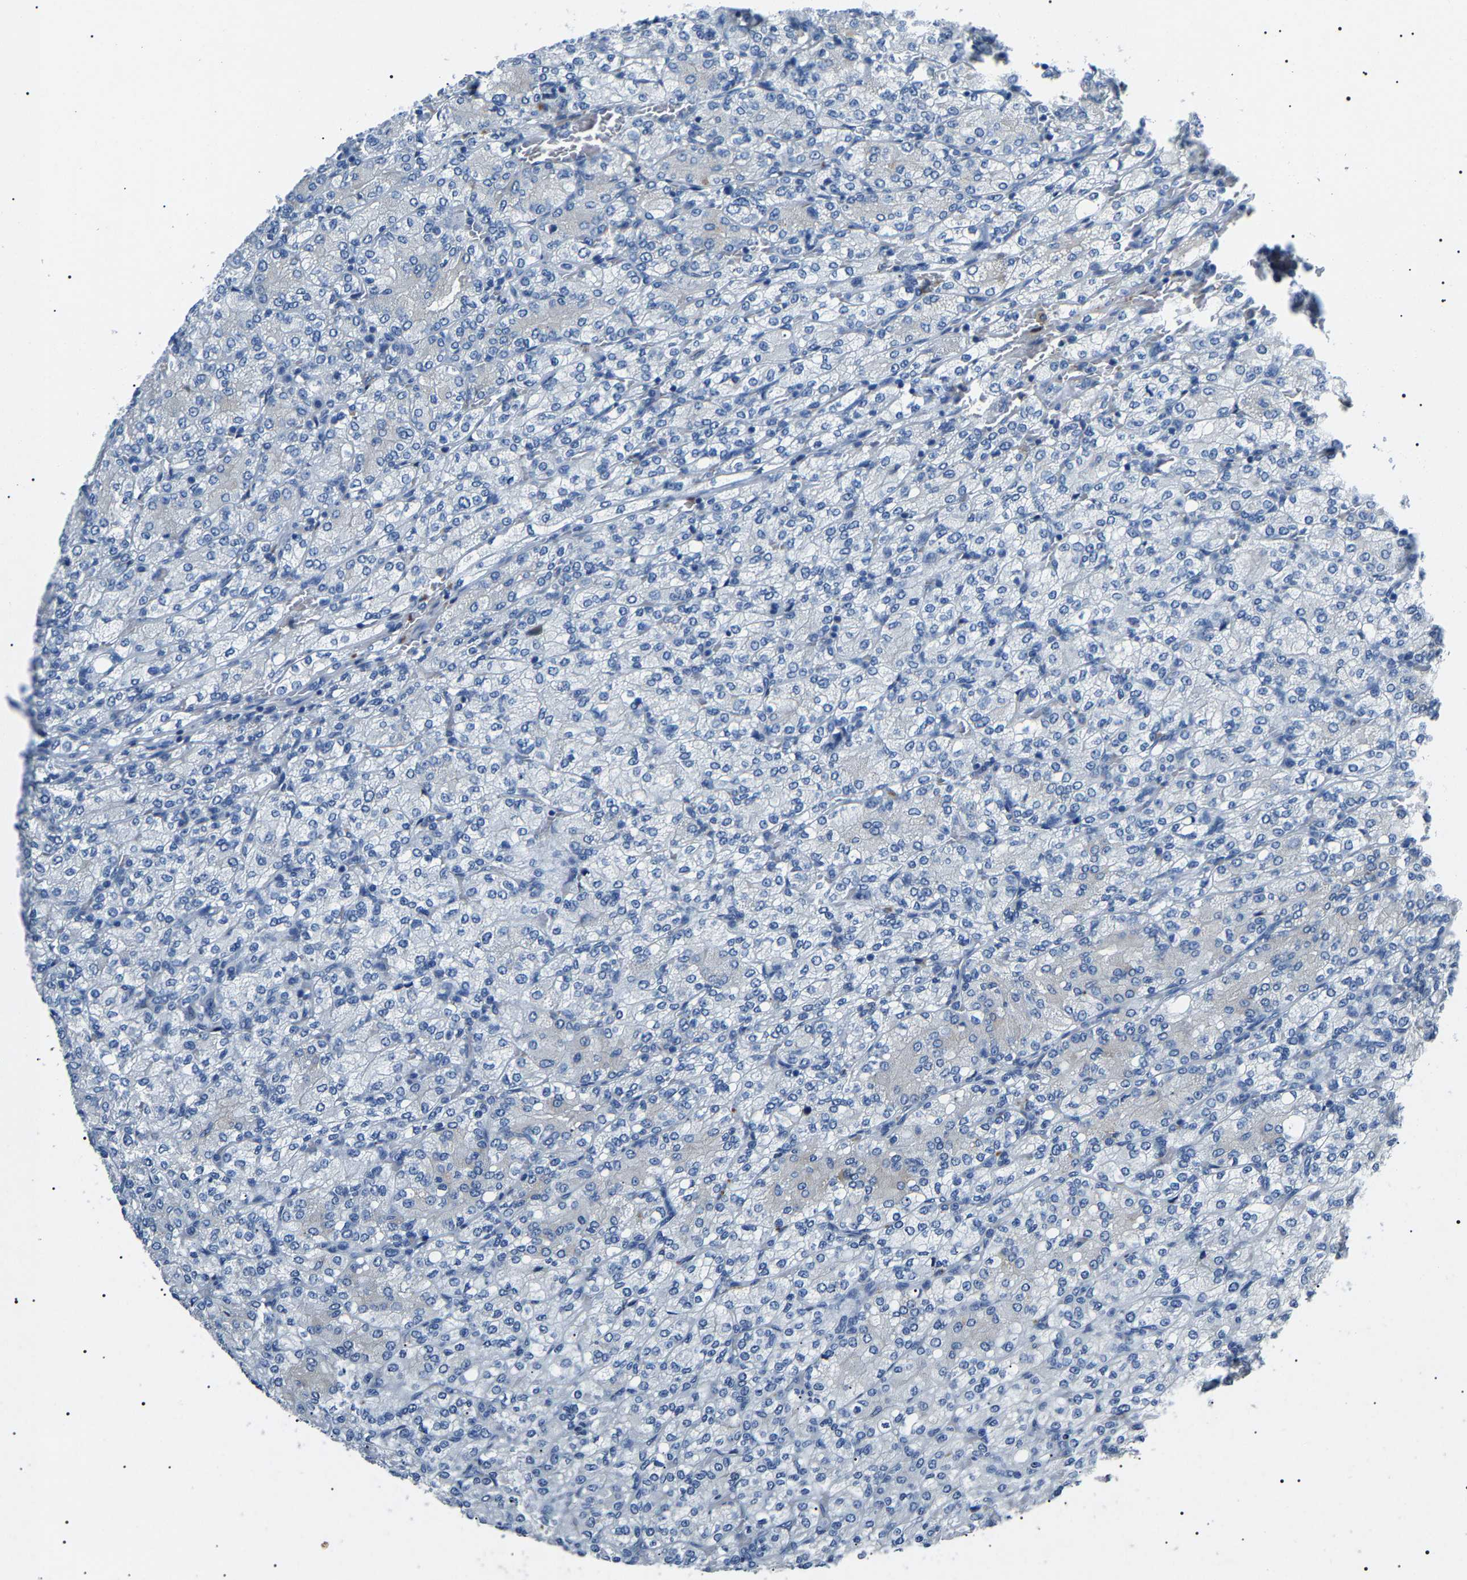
{"staining": {"intensity": "negative", "quantity": "none", "location": "none"}, "tissue": "renal cancer", "cell_type": "Tumor cells", "image_type": "cancer", "snomed": [{"axis": "morphology", "description": "Adenocarcinoma, NOS"}, {"axis": "topography", "description": "Kidney"}], "caption": "IHC micrograph of neoplastic tissue: human renal cancer (adenocarcinoma) stained with DAB displays no significant protein expression in tumor cells. (DAB immunohistochemistry (IHC), high magnification).", "gene": "KLK15", "patient": {"sex": "male", "age": 77}}